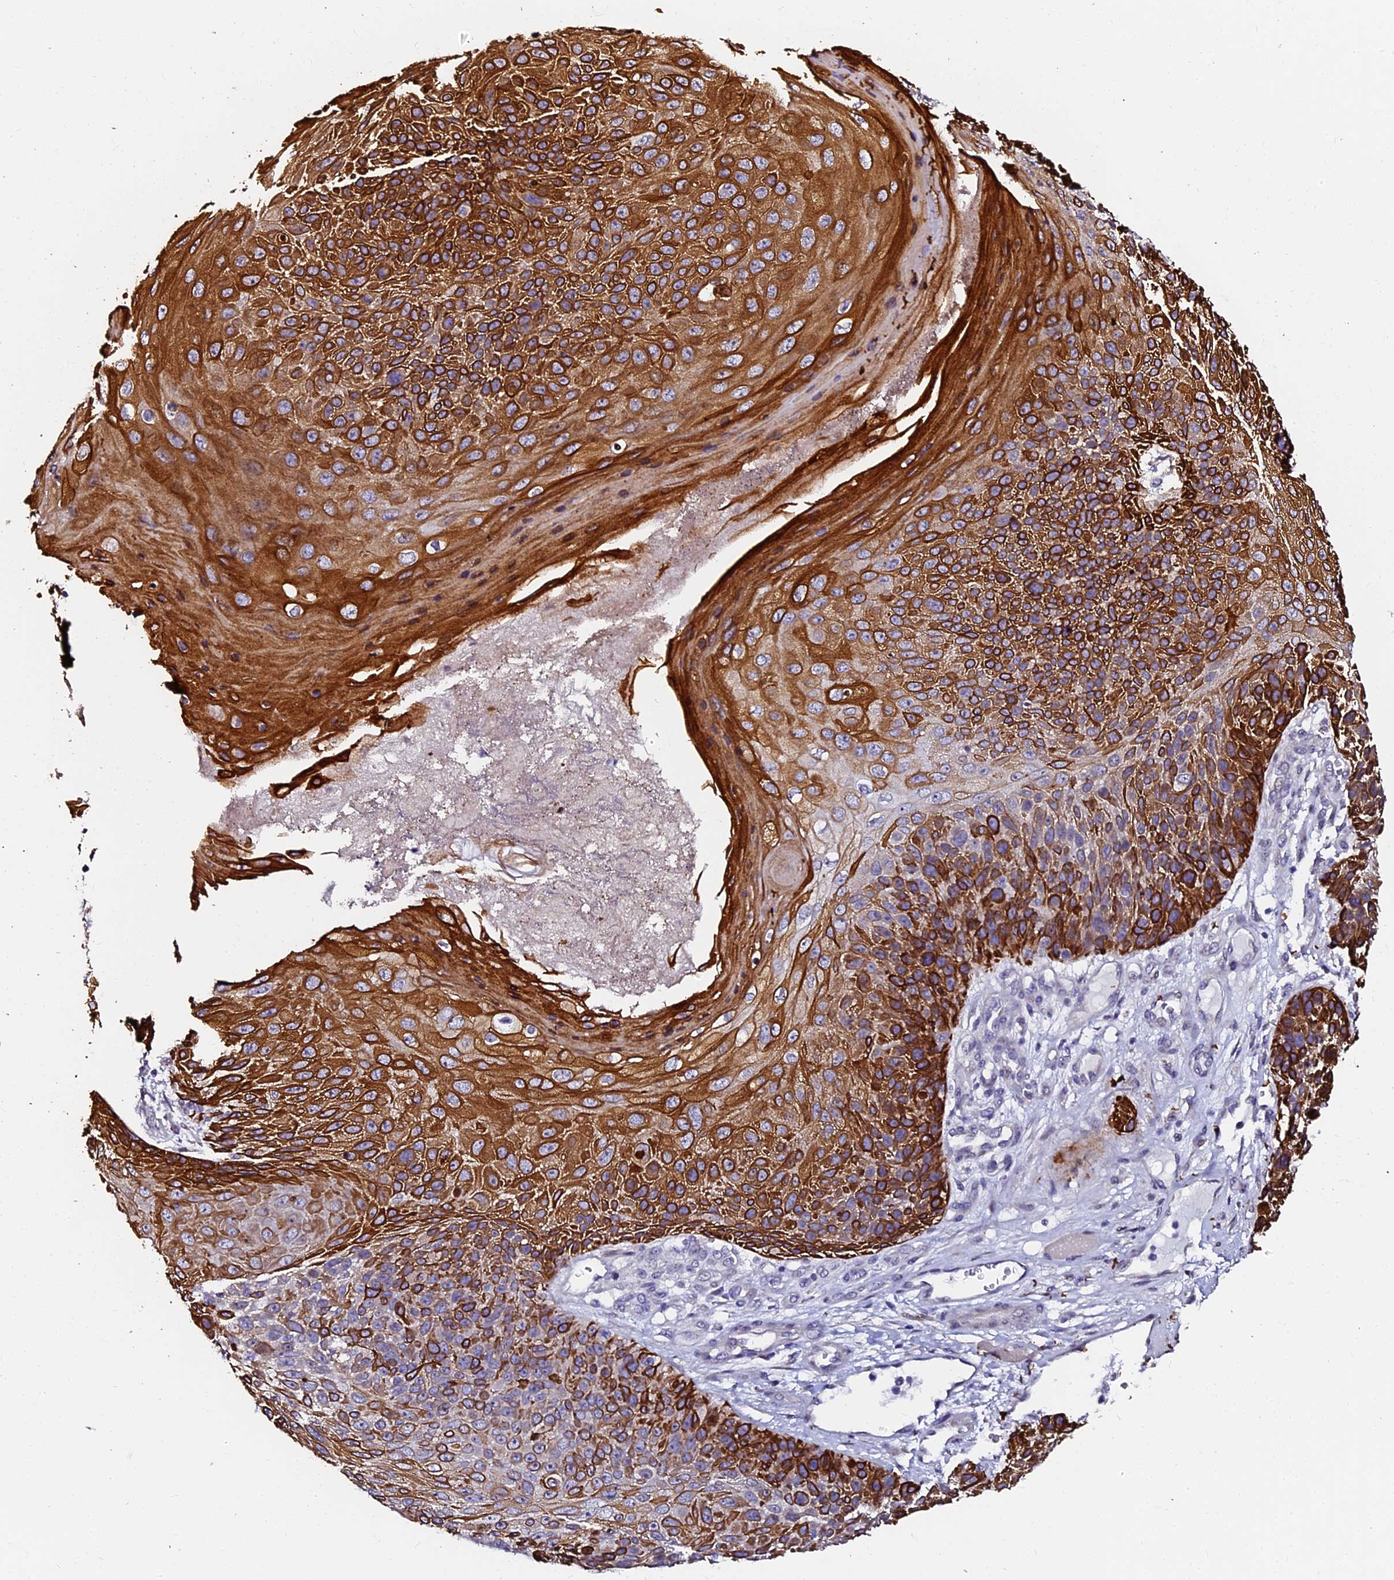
{"staining": {"intensity": "strong", "quantity": ">75%", "location": "cytoplasmic/membranous"}, "tissue": "skin cancer", "cell_type": "Tumor cells", "image_type": "cancer", "snomed": [{"axis": "morphology", "description": "Squamous cell carcinoma, NOS"}, {"axis": "topography", "description": "Skin"}], "caption": "Immunohistochemical staining of human skin cancer reveals strong cytoplasmic/membranous protein staining in about >75% of tumor cells.", "gene": "GPN3", "patient": {"sex": "female", "age": 88}}